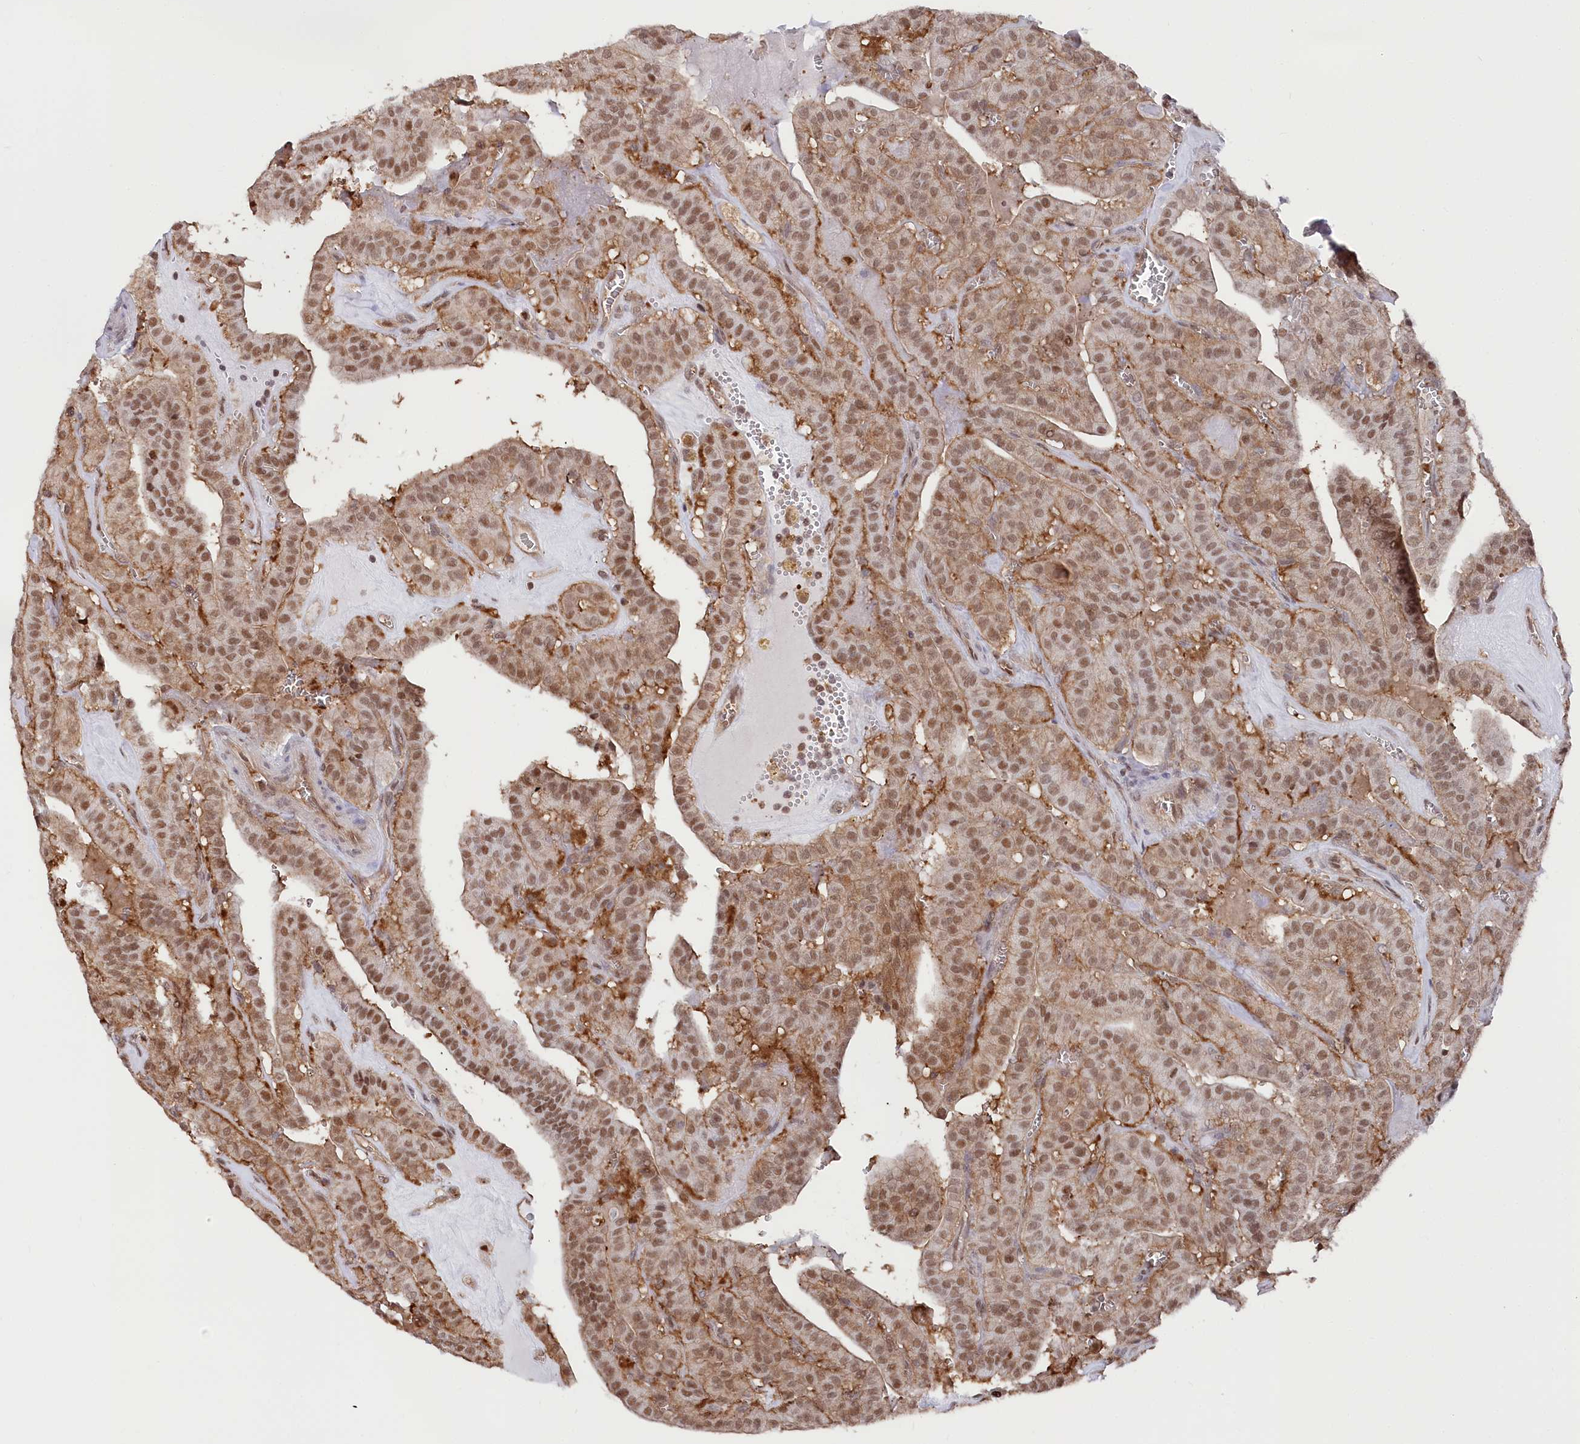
{"staining": {"intensity": "moderate", "quantity": ">75%", "location": "cytoplasmic/membranous,nuclear"}, "tissue": "thyroid cancer", "cell_type": "Tumor cells", "image_type": "cancer", "snomed": [{"axis": "morphology", "description": "Papillary adenocarcinoma, NOS"}, {"axis": "topography", "description": "Thyroid gland"}], "caption": "Protein expression analysis of human thyroid papillary adenocarcinoma reveals moderate cytoplasmic/membranous and nuclear staining in approximately >75% of tumor cells.", "gene": "PSMA1", "patient": {"sex": "male", "age": 52}}